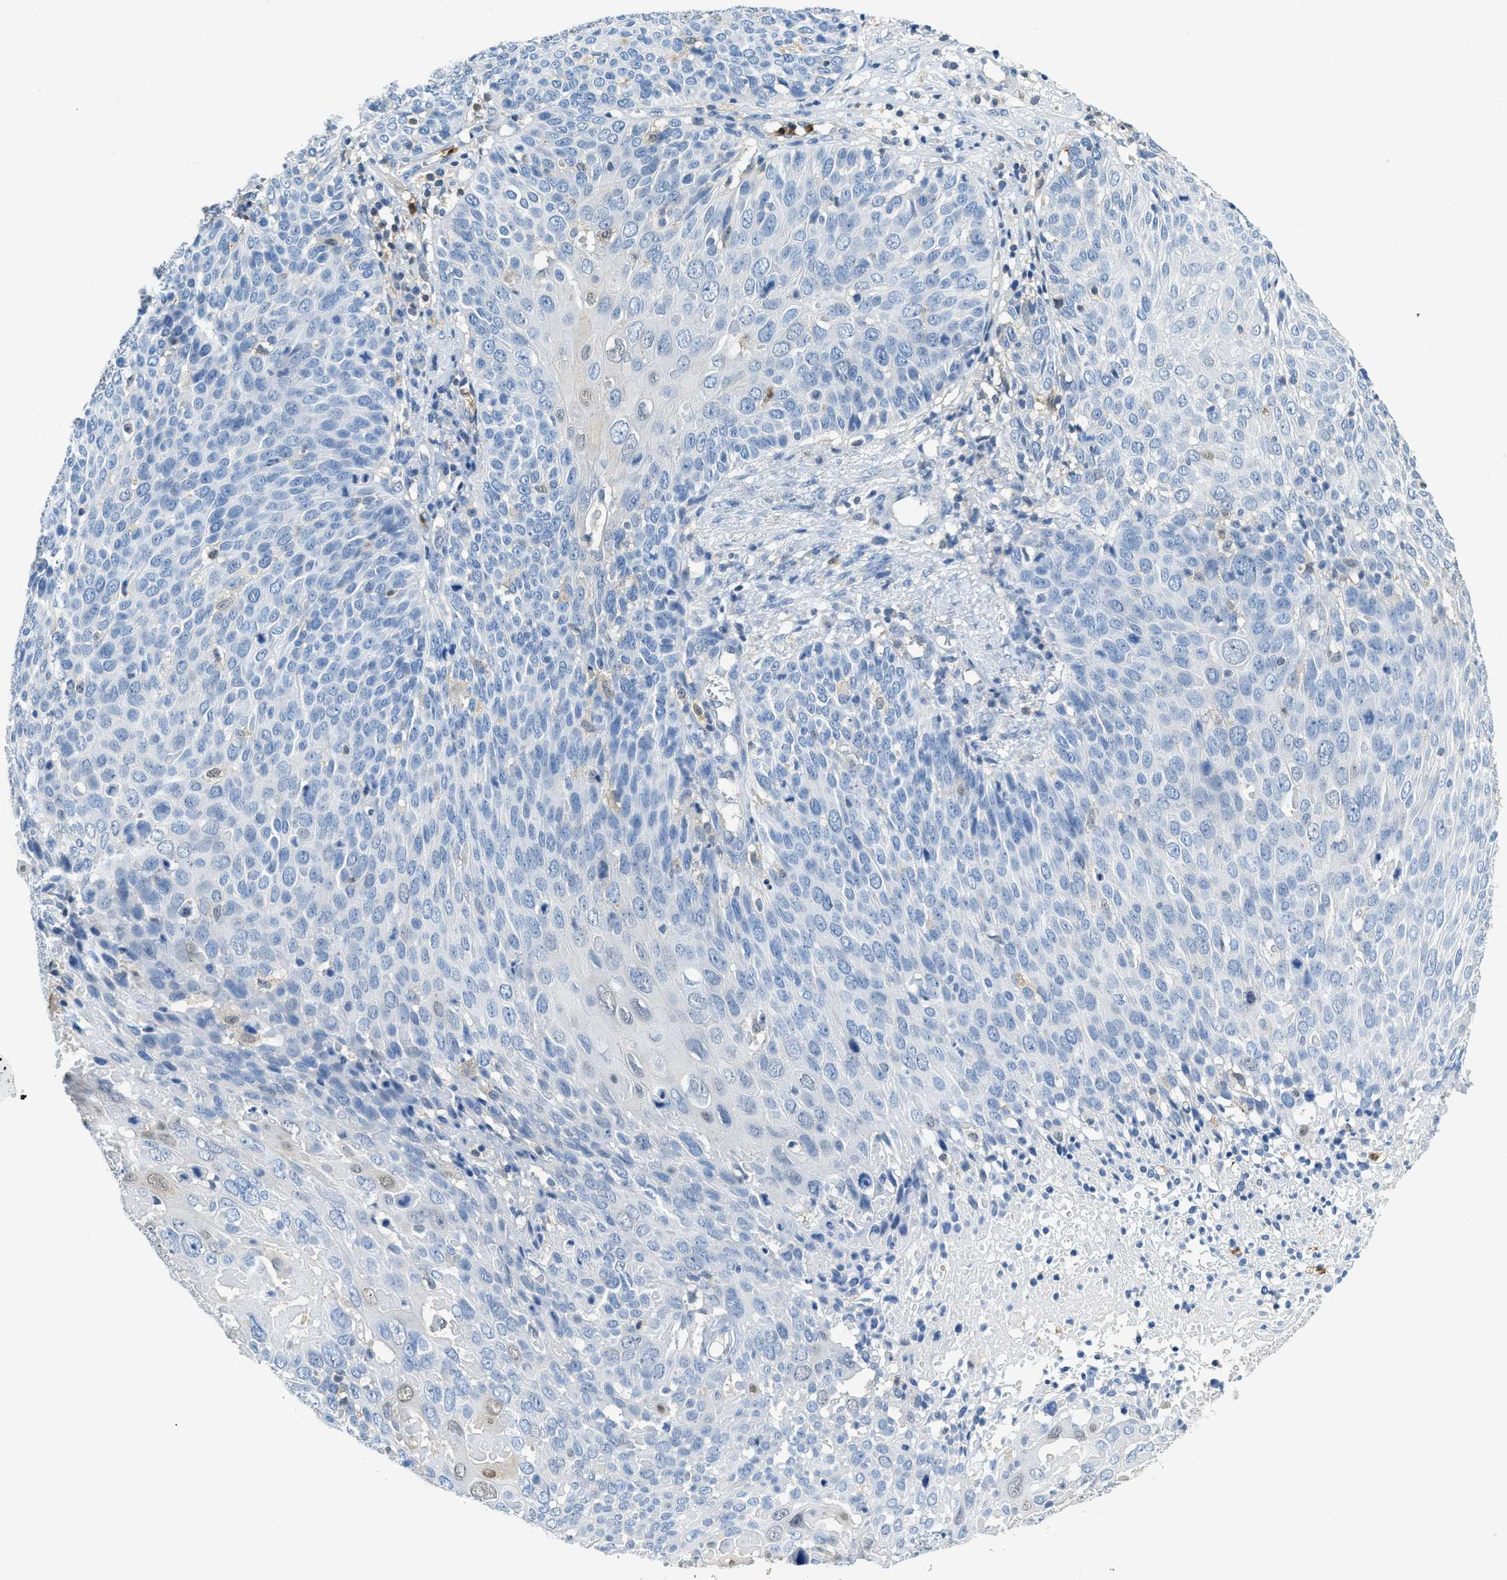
{"staining": {"intensity": "negative", "quantity": "none", "location": "none"}, "tissue": "cervical cancer", "cell_type": "Tumor cells", "image_type": "cancer", "snomed": [{"axis": "morphology", "description": "Squamous cell carcinoma, NOS"}, {"axis": "topography", "description": "Cervix"}], "caption": "An immunohistochemistry histopathology image of cervical cancer is shown. There is no staining in tumor cells of cervical cancer.", "gene": "SERPINB1", "patient": {"sex": "female", "age": 74}}